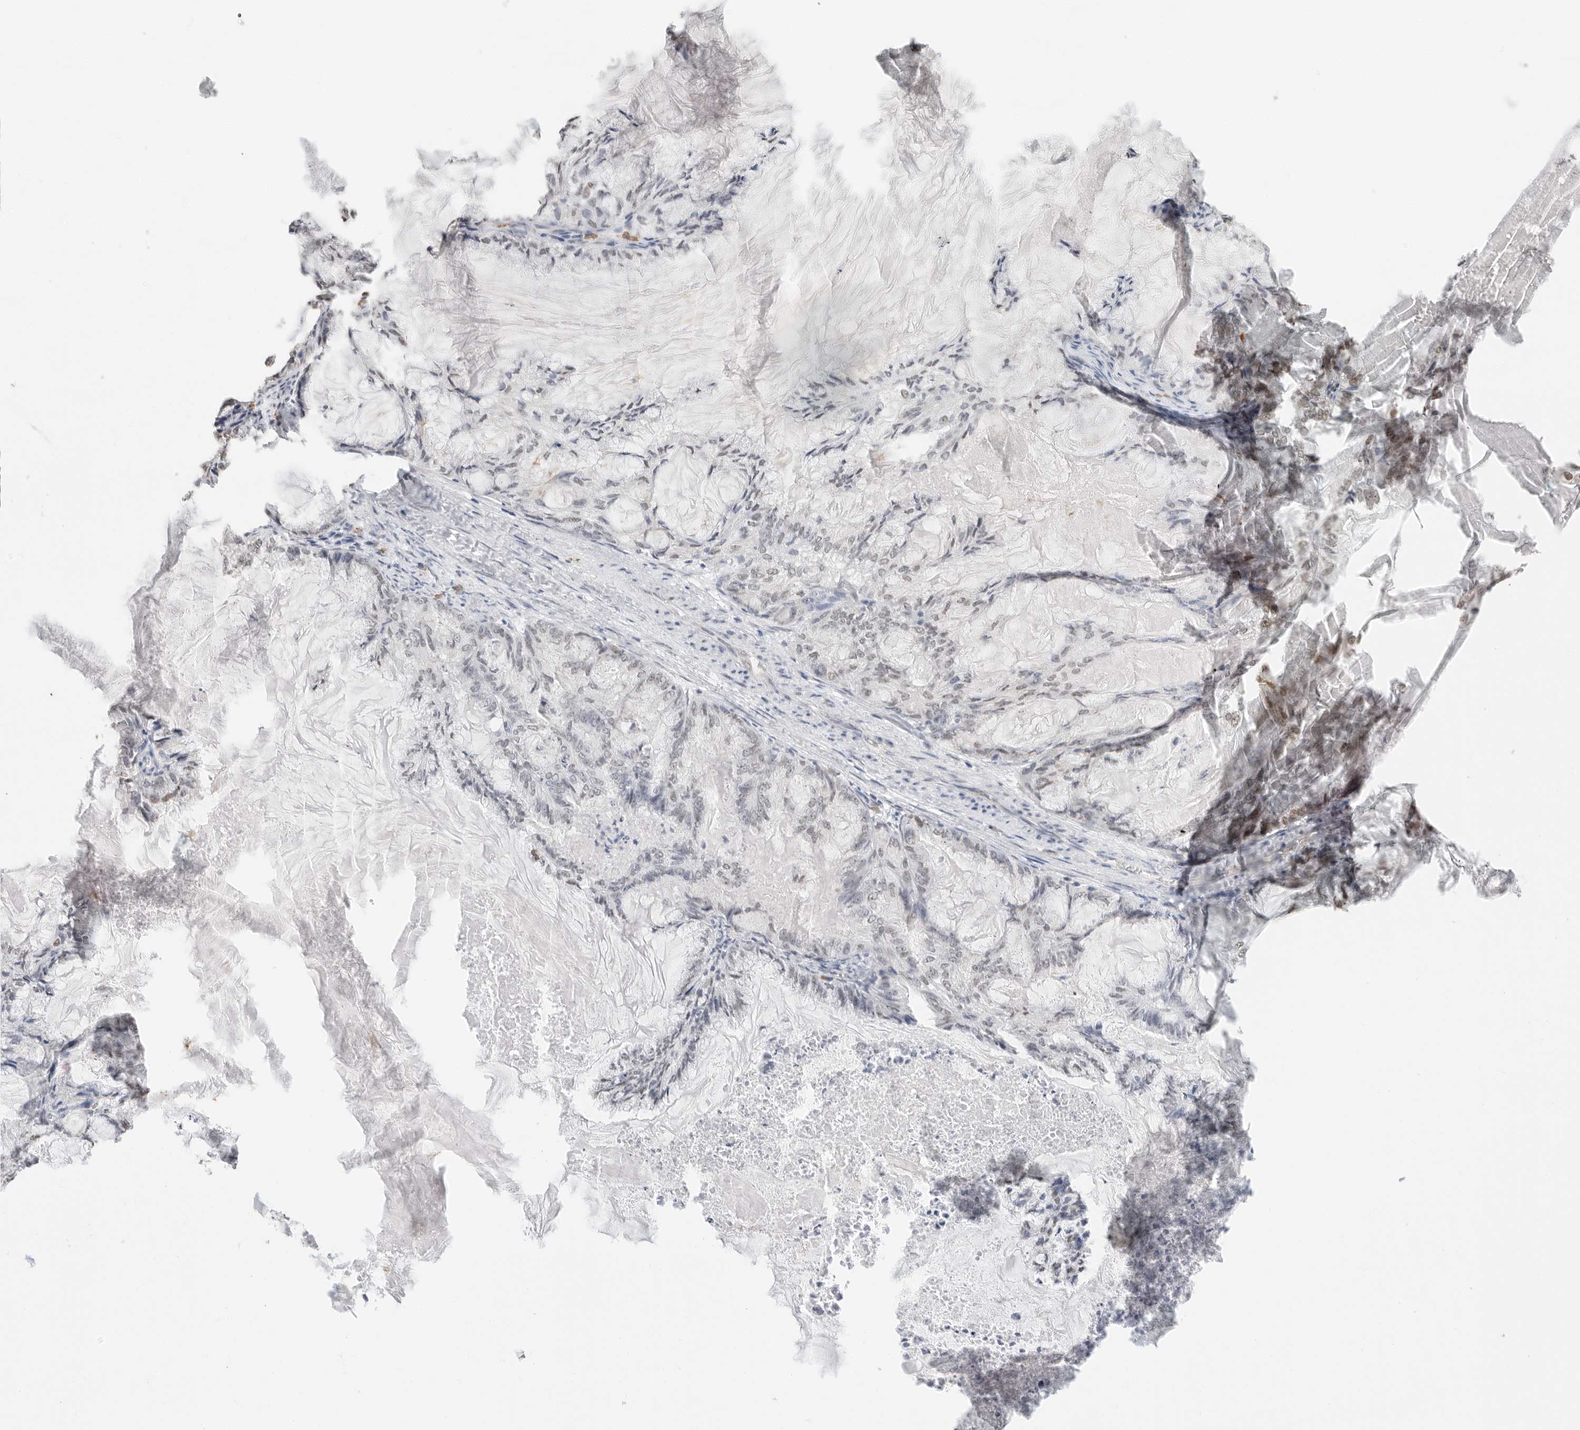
{"staining": {"intensity": "weak", "quantity": "<25%", "location": "nuclear"}, "tissue": "endometrial cancer", "cell_type": "Tumor cells", "image_type": "cancer", "snomed": [{"axis": "morphology", "description": "Adenocarcinoma, NOS"}, {"axis": "topography", "description": "Endometrium"}], "caption": "Micrograph shows no protein positivity in tumor cells of adenocarcinoma (endometrial) tissue. (Stains: DAB immunohistochemistry with hematoxylin counter stain, Microscopy: brightfield microscopy at high magnification).", "gene": "ARHGEF10", "patient": {"sex": "female", "age": 86}}